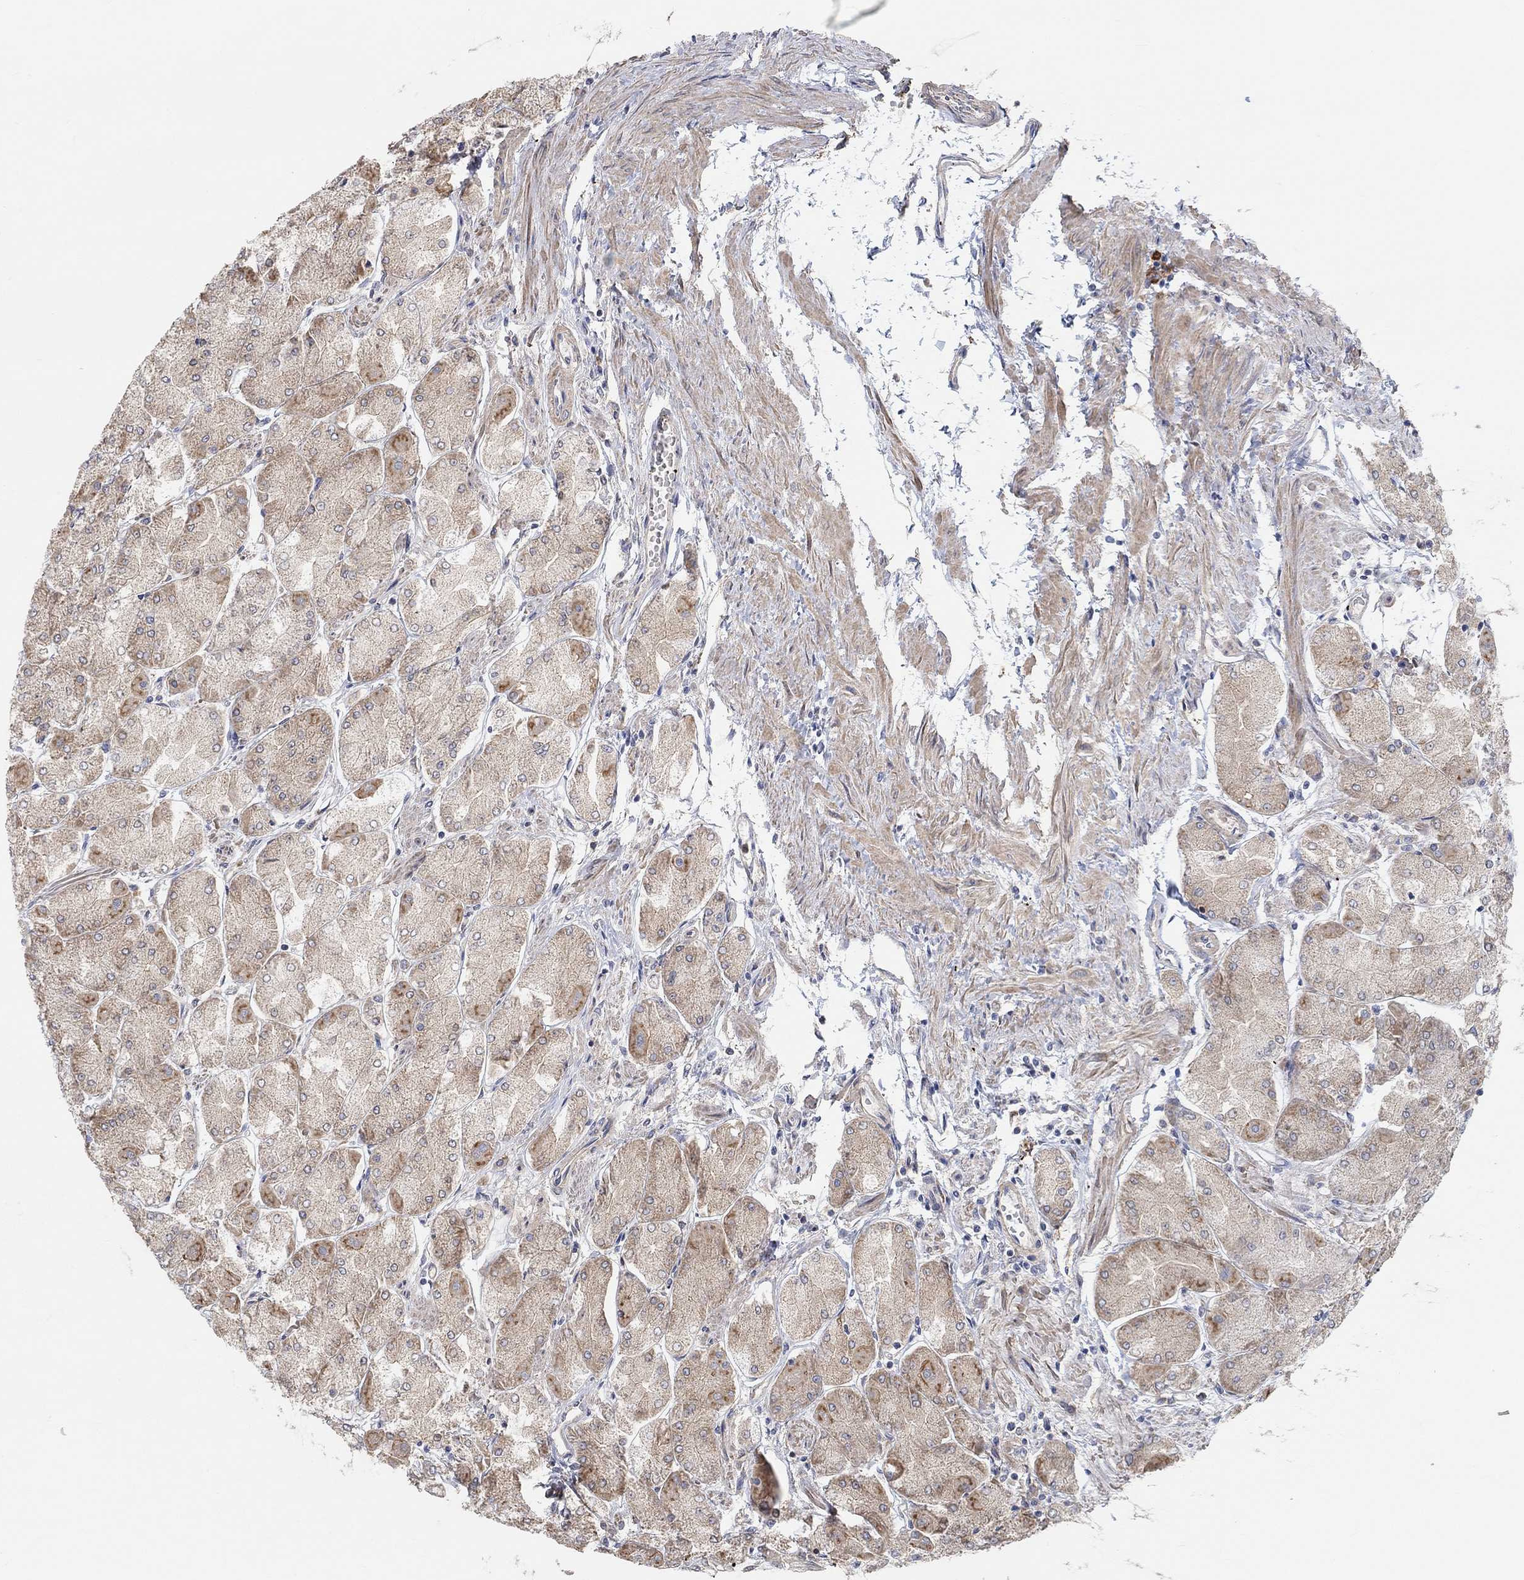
{"staining": {"intensity": "strong", "quantity": "<25%", "location": "cytoplasmic/membranous"}, "tissue": "stomach", "cell_type": "Glandular cells", "image_type": "normal", "snomed": [{"axis": "morphology", "description": "Normal tissue, NOS"}, {"axis": "topography", "description": "Stomach, upper"}], "caption": "IHC micrograph of benign human stomach stained for a protein (brown), which shows medium levels of strong cytoplasmic/membranous positivity in about <25% of glandular cells.", "gene": "SYT16", "patient": {"sex": "male", "age": 60}}